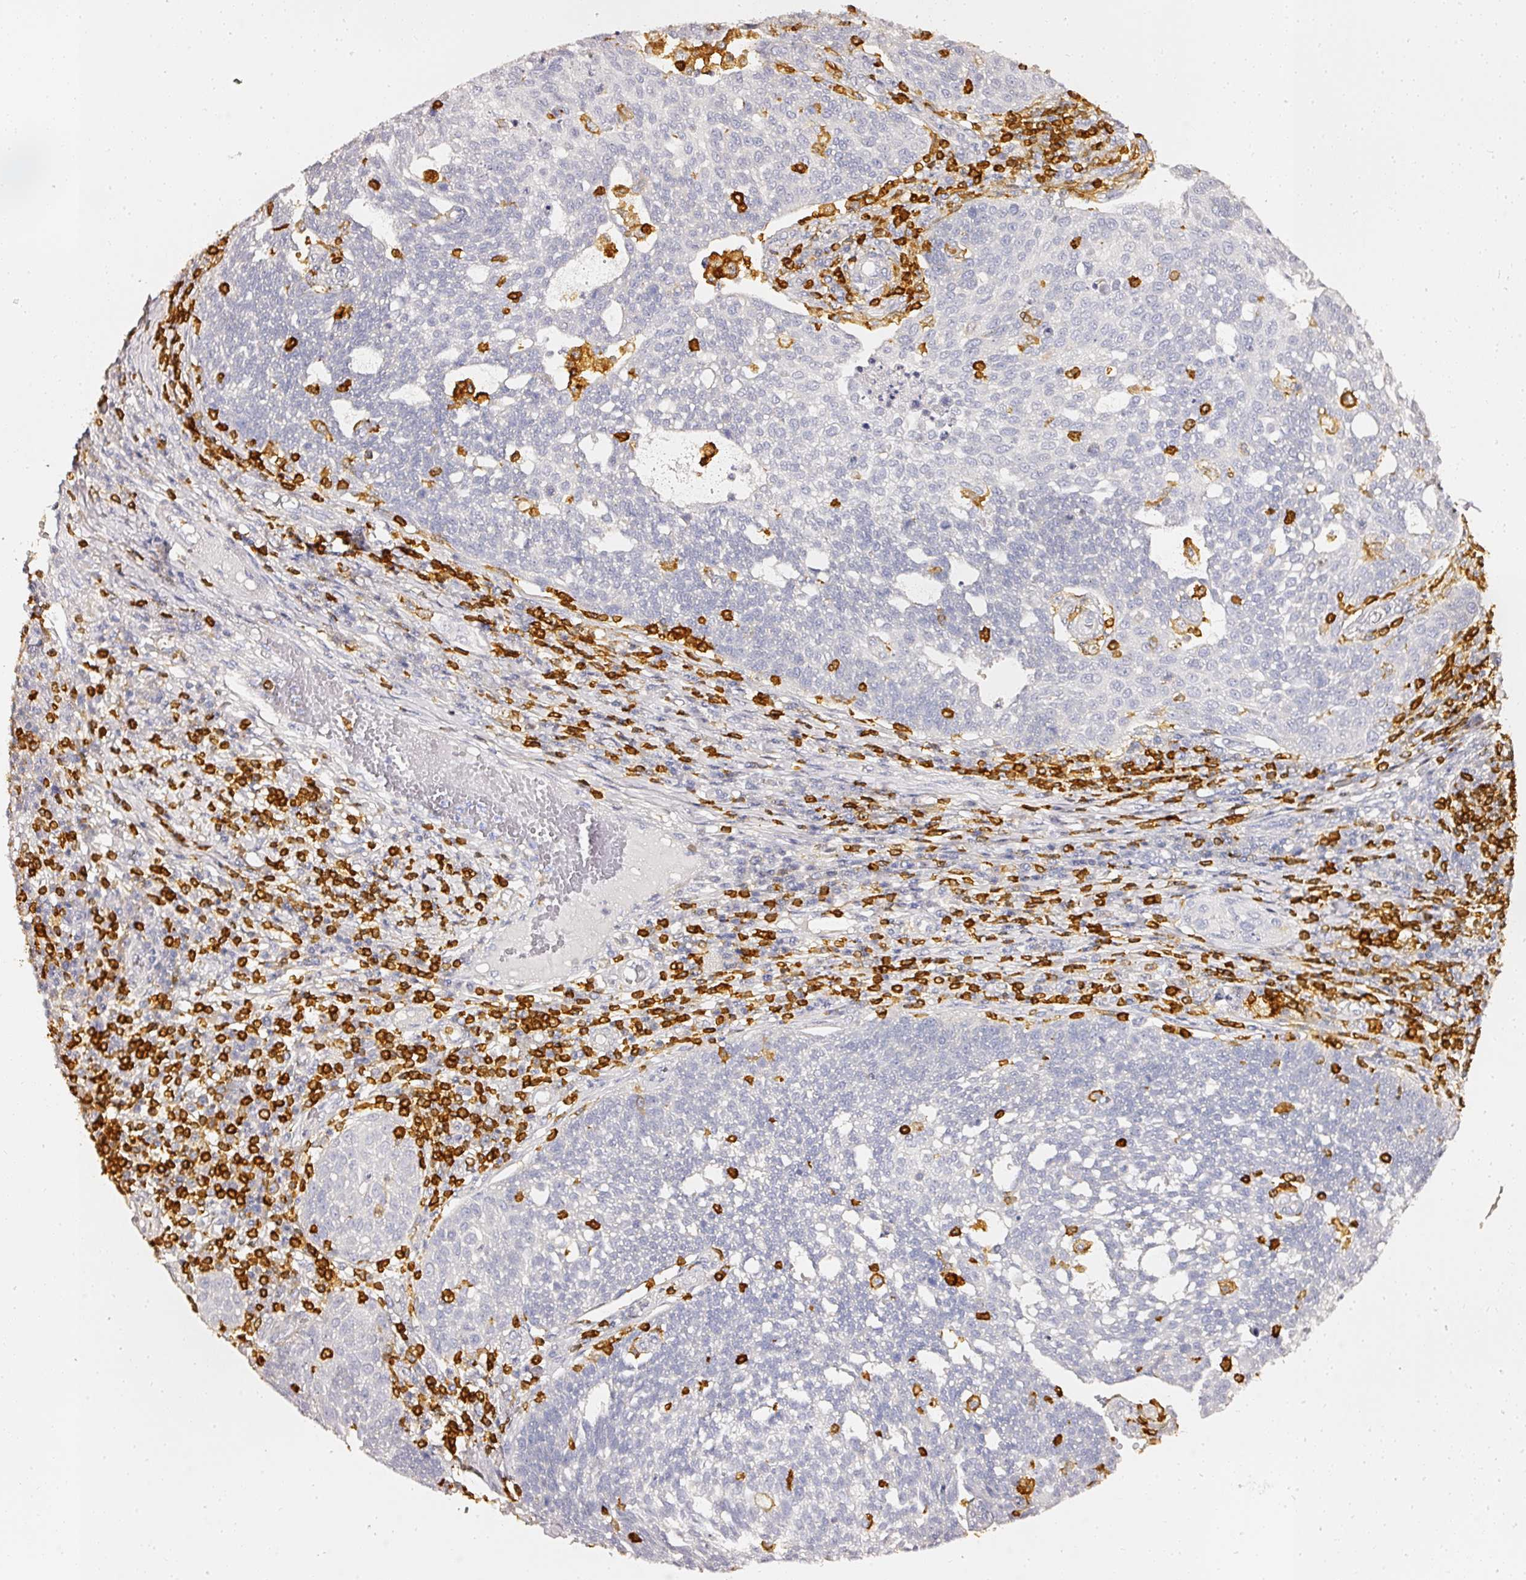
{"staining": {"intensity": "negative", "quantity": "none", "location": "none"}, "tissue": "cervical cancer", "cell_type": "Tumor cells", "image_type": "cancer", "snomed": [{"axis": "morphology", "description": "Squamous cell carcinoma, NOS"}, {"axis": "topography", "description": "Cervix"}], "caption": "IHC of human squamous cell carcinoma (cervical) reveals no staining in tumor cells.", "gene": "EVL", "patient": {"sex": "female", "age": 34}}